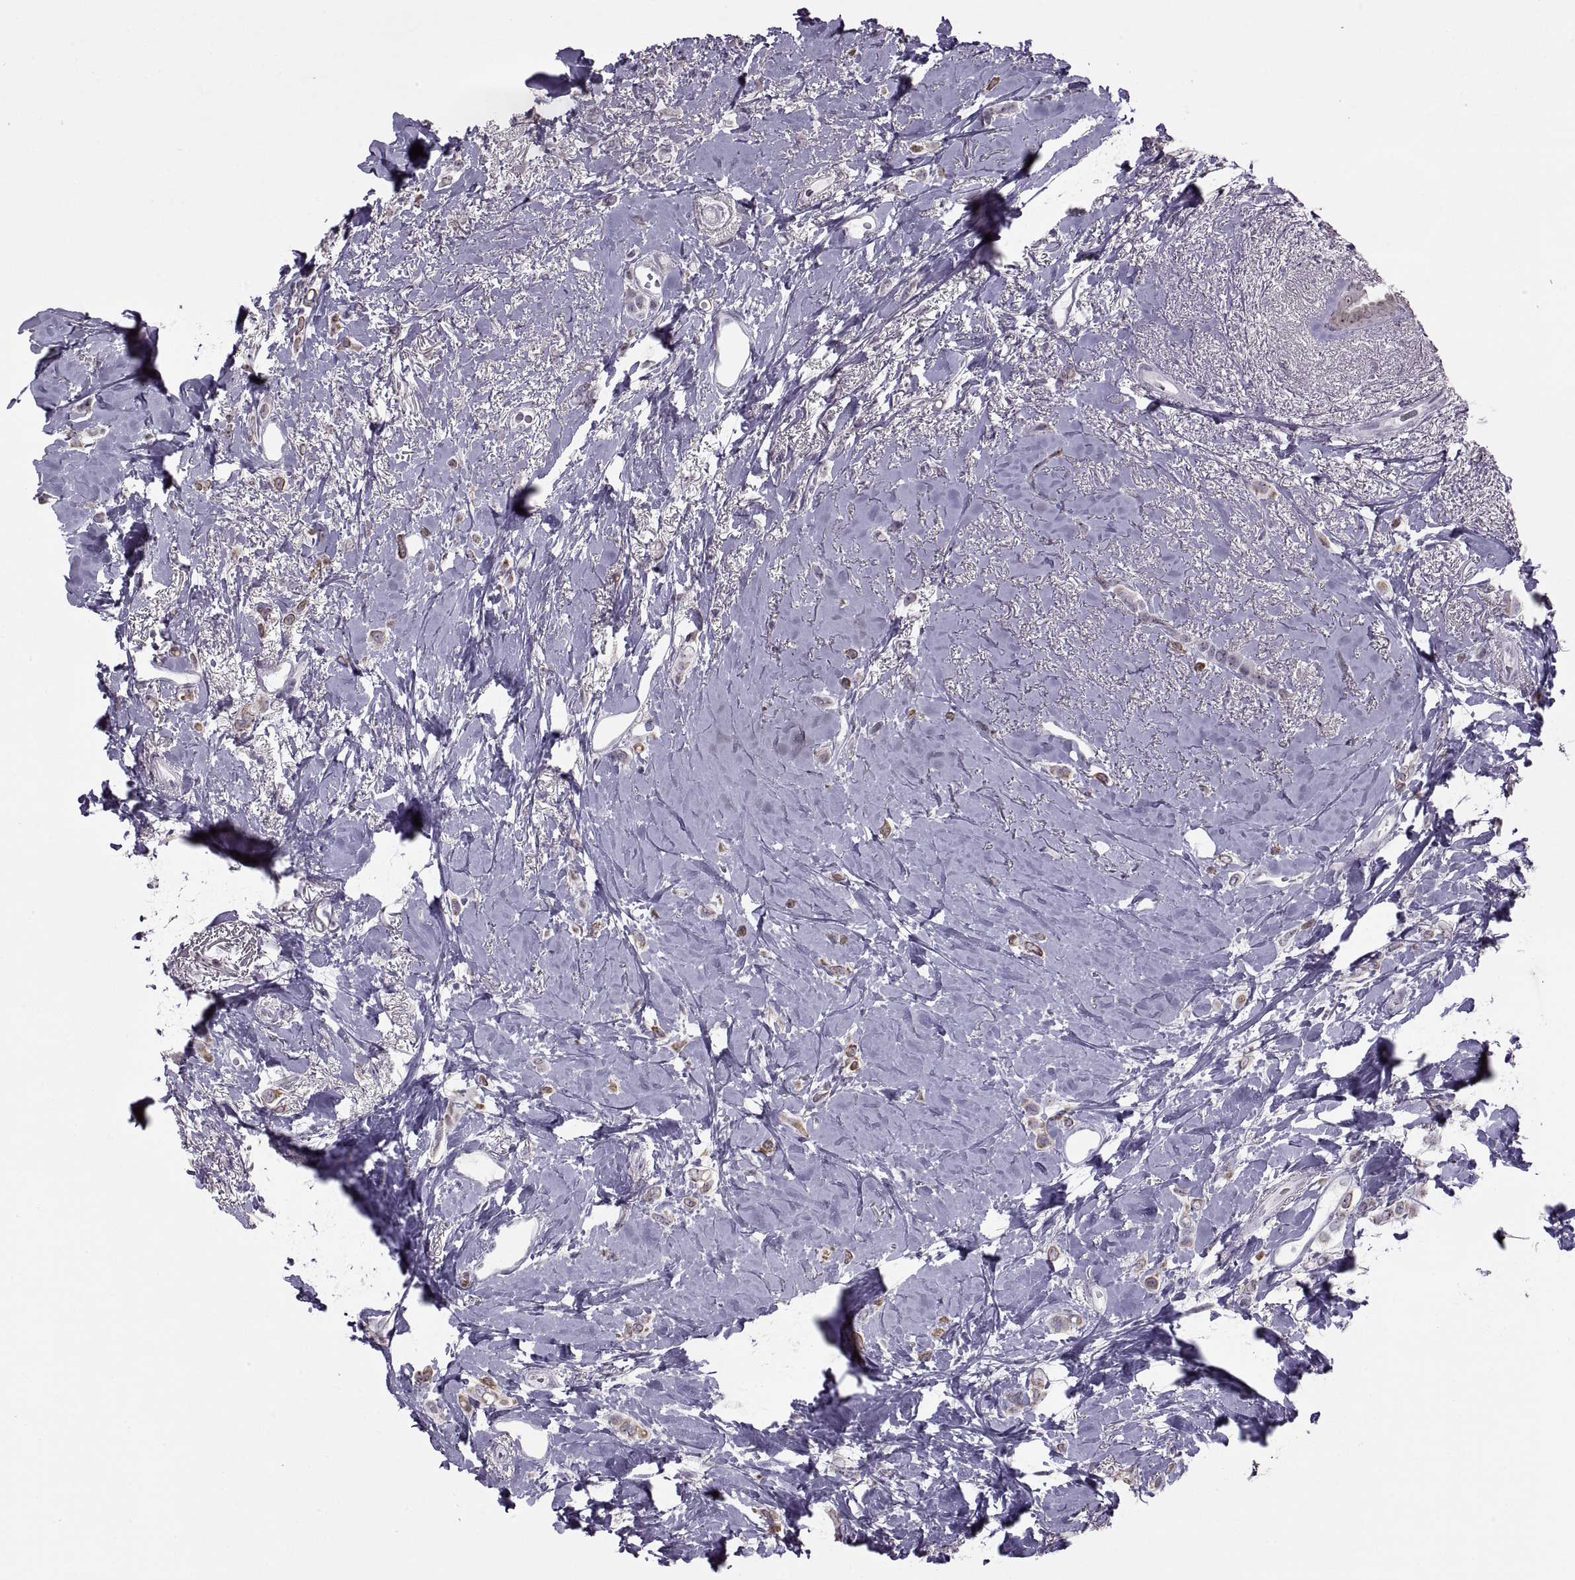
{"staining": {"intensity": "weak", "quantity": "25%-75%", "location": "cytoplasmic/membranous"}, "tissue": "breast cancer", "cell_type": "Tumor cells", "image_type": "cancer", "snomed": [{"axis": "morphology", "description": "Lobular carcinoma"}, {"axis": "topography", "description": "Breast"}], "caption": "Human lobular carcinoma (breast) stained with a brown dye exhibits weak cytoplasmic/membranous positive staining in approximately 25%-75% of tumor cells.", "gene": "ASIC2", "patient": {"sex": "female", "age": 66}}